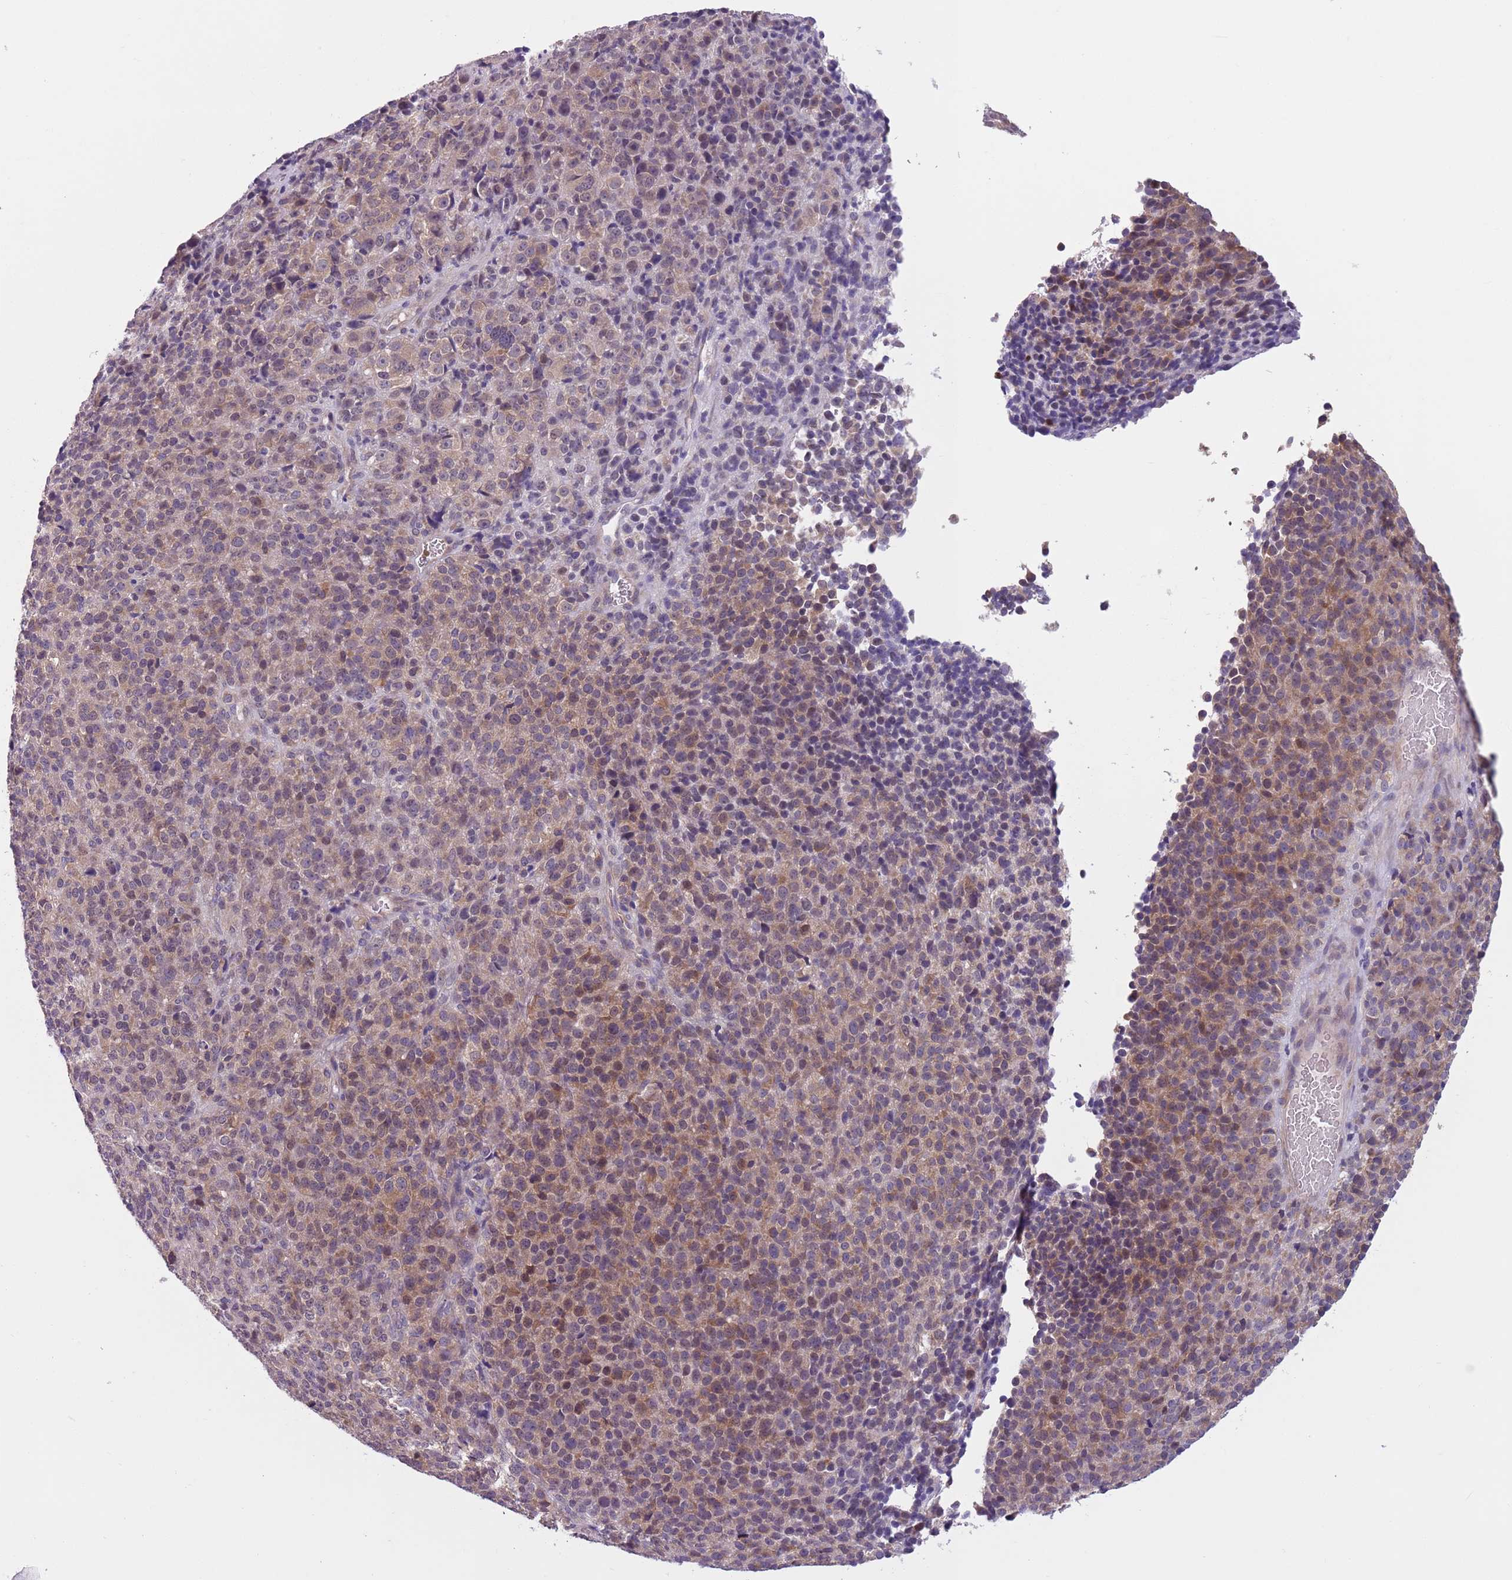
{"staining": {"intensity": "weak", "quantity": "25%-75%", "location": "cytoplasmic/membranous"}, "tissue": "melanoma", "cell_type": "Tumor cells", "image_type": "cancer", "snomed": [{"axis": "morphology", "description": "Malignant melanoma, Metastatic site"}, {"axis": "topography", "description": "Brain"}], "caption": "The image exhibits staining of malignant melanoma (metastatic site), revealing weak cytoplasmic/membranous protein positivity (brown color) within tumor cells.", "gene": "ADCY7", "patient": {"sex": "female", "age": 56}}